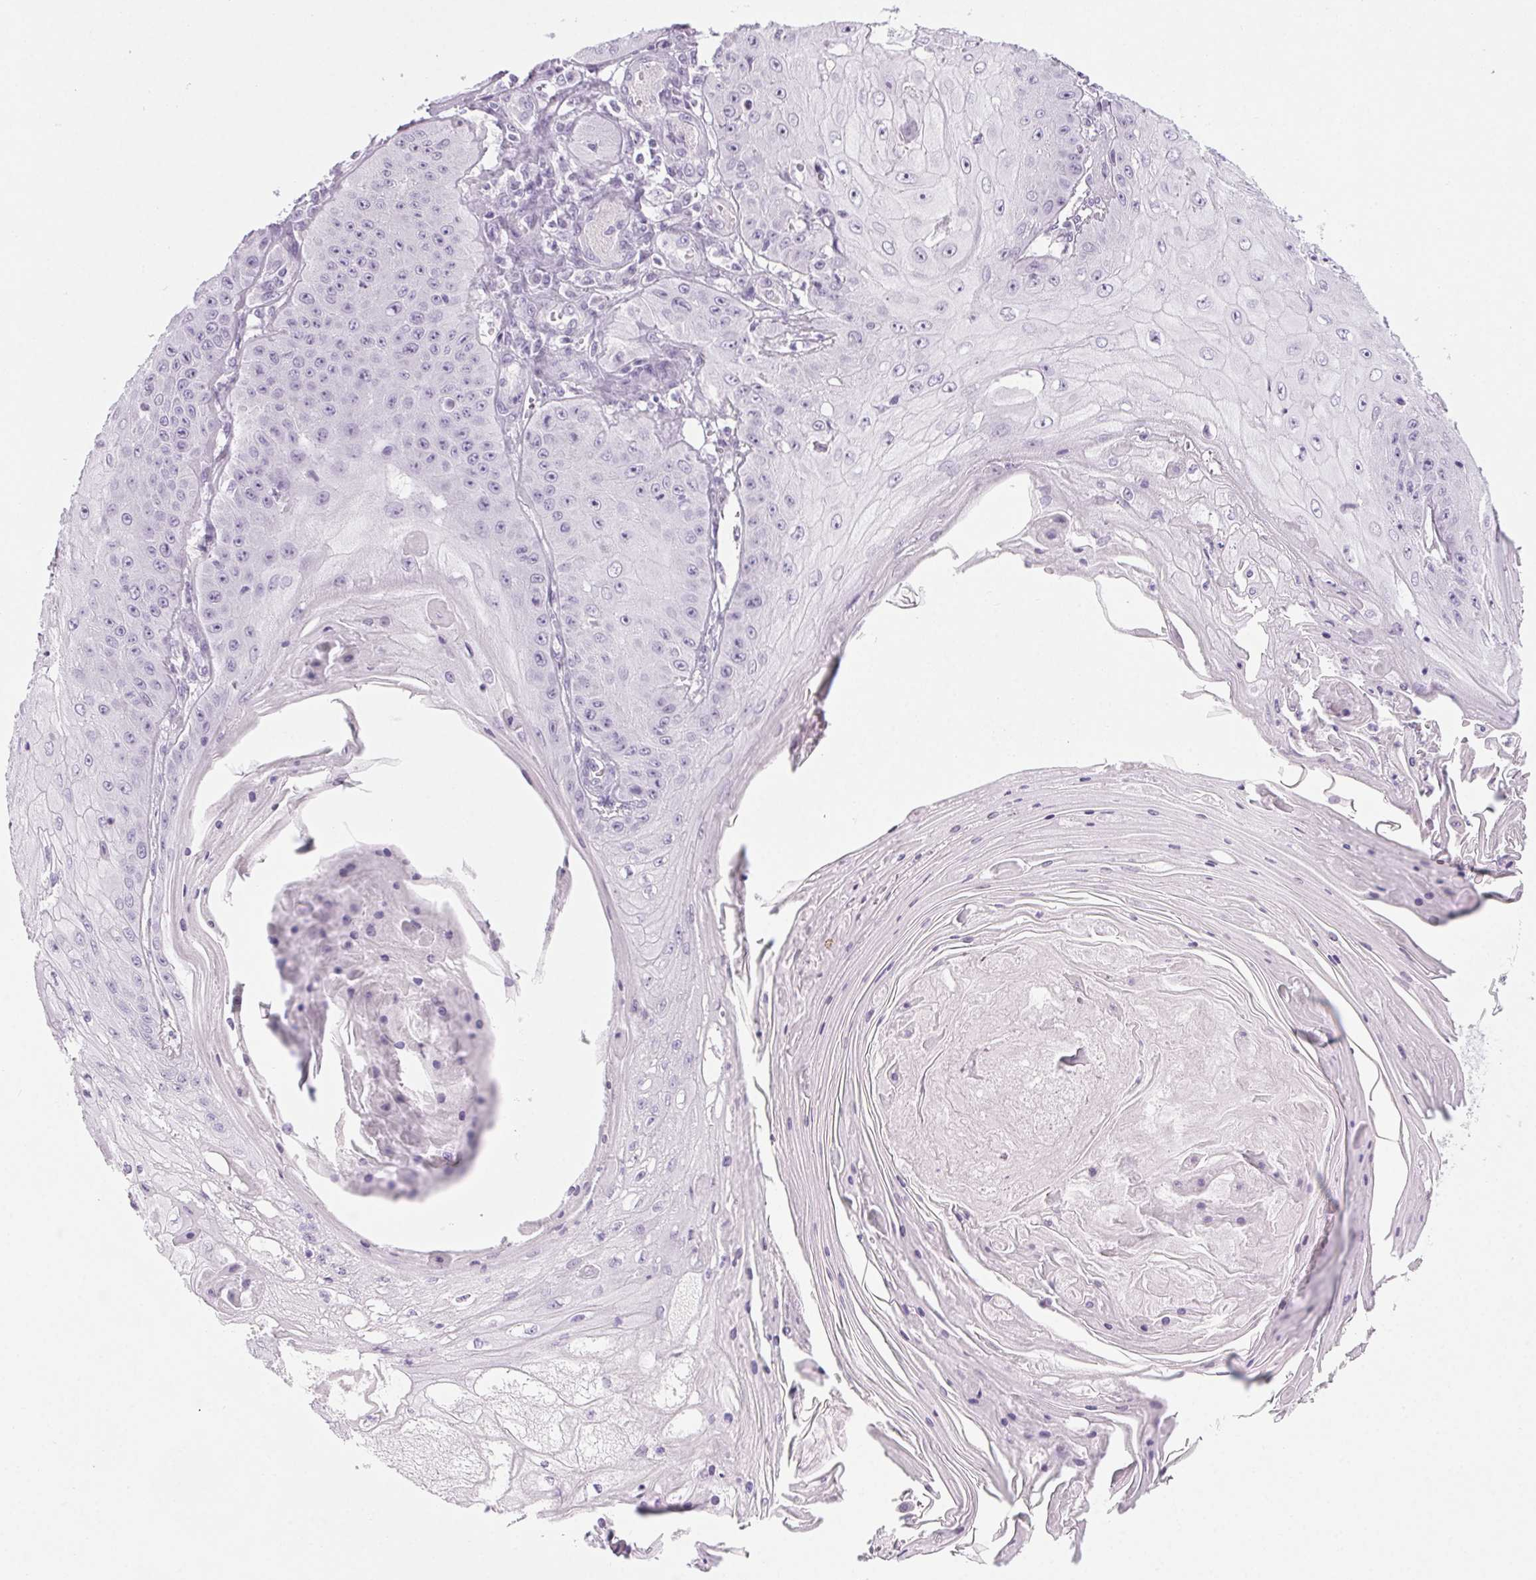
{"staining": {"intensity": "negative", "quantity": "none", "location": "none"}, "tissue": "skin cancer", "cell_type": "Tumor cells", "image_type": "cancer", "snomed": [{"axis": "morphology", "description": "Squamous cell carcinoma, NOS"}, {"axis": "topography", "description": "Skin"}], "caption": "Immunohistochemical staining of skin cancer displays no significant staining in tumor cells.", "gene": "LRP2", "patient": {"sex": "male", "age": 70}}